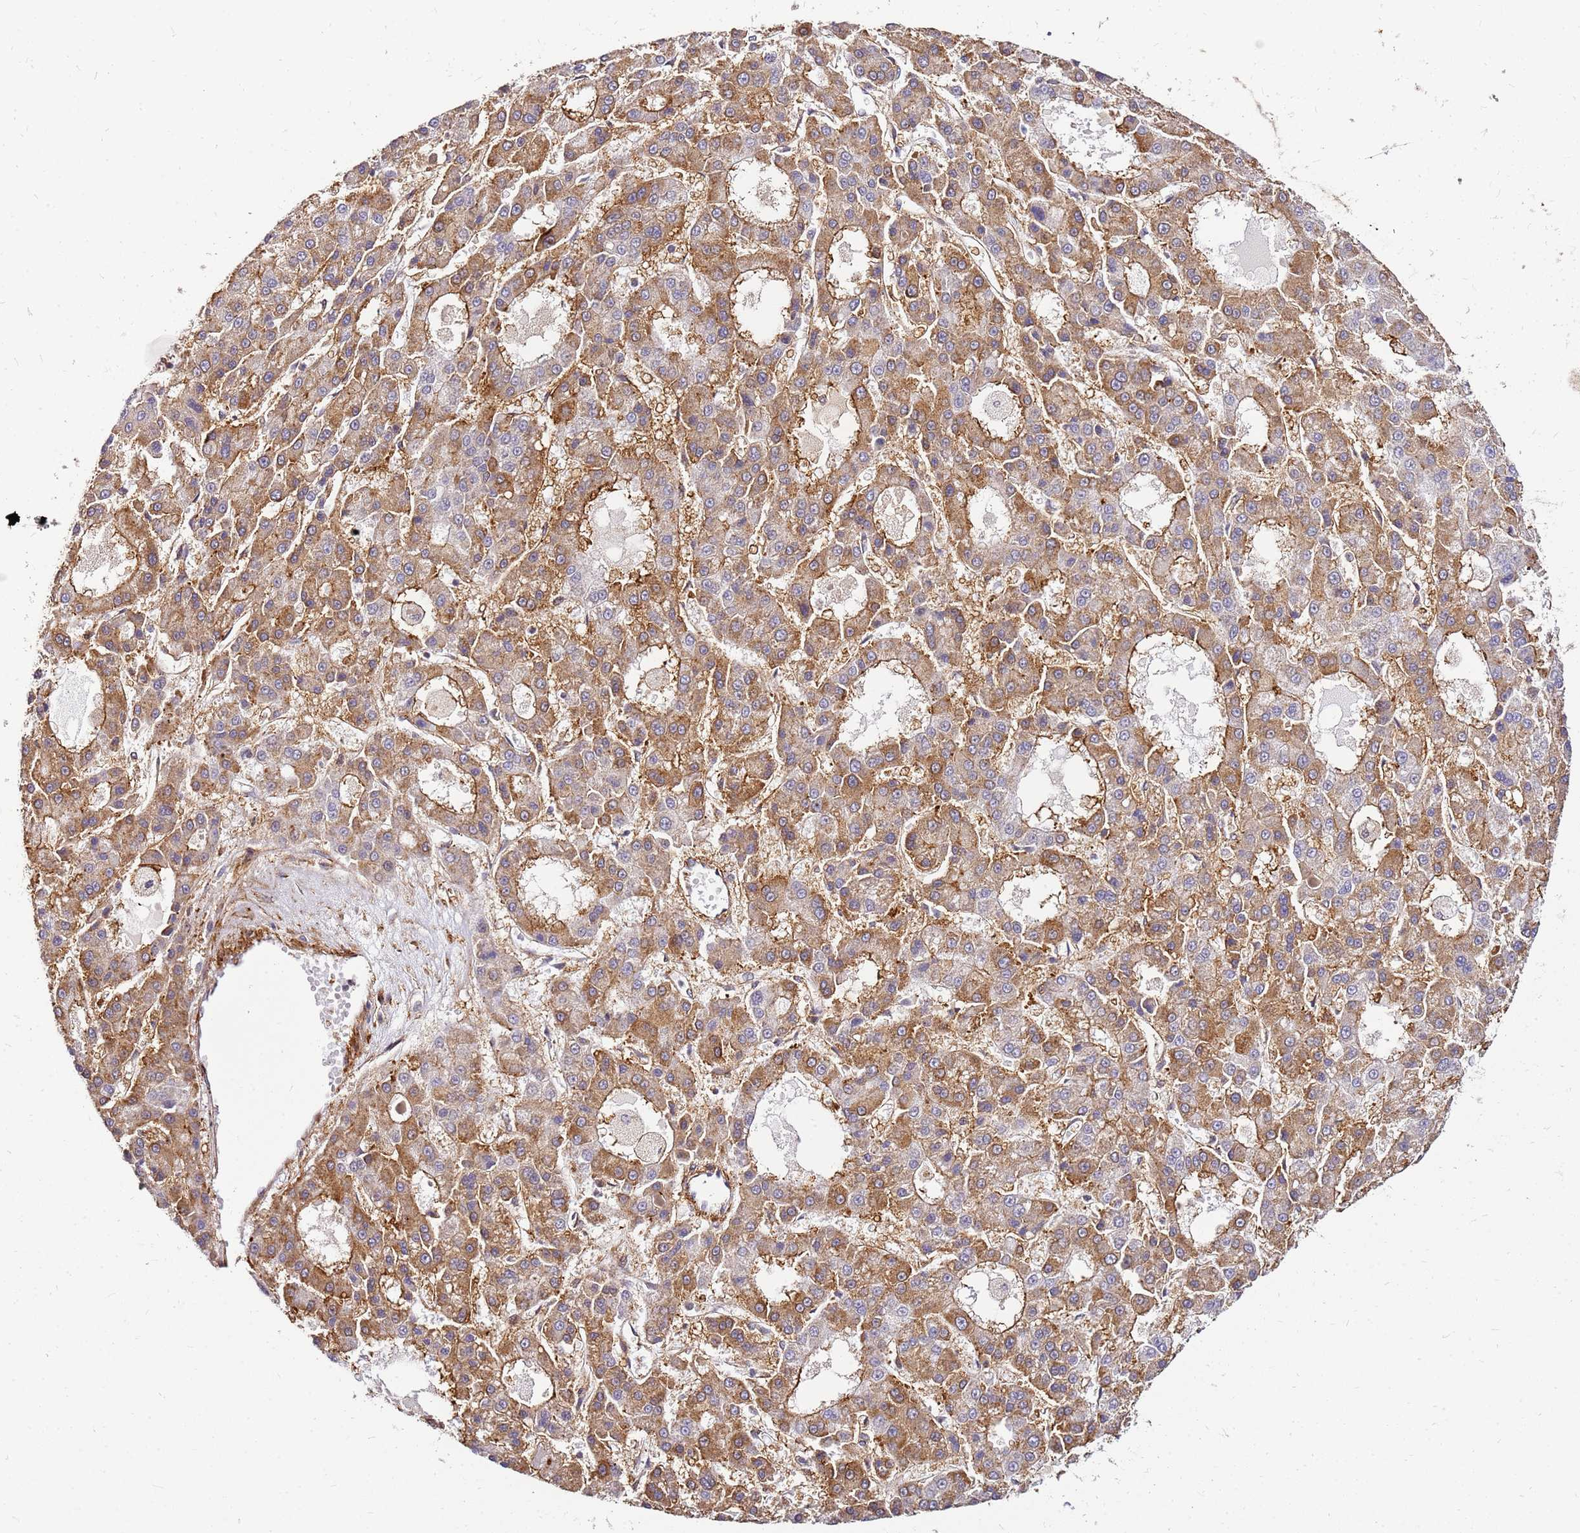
{"staining": {"intensity": "moderate", "quantity": ">75%", "location": "cytoplasmic/membranous"}, "tissue": "liver cancer", "cell_type": "Tumor cells", "image_type": "cancer", "snomed": [{"axis": "morphology", "description": "Carcinoma, Hepatocellular, NOS"}, {"axis": "topography", "description": "Liver"}], "caption": "This image reveals immunohistochemistry (IHC) staining of human liver cancer (hepatocellular carcinoma), with medium moderate cytoplasmic/membranous expression in approximately >75% of tumor cells.", "gene": "PIH1D1", "patient": {"sex": "male", "age": 70}}